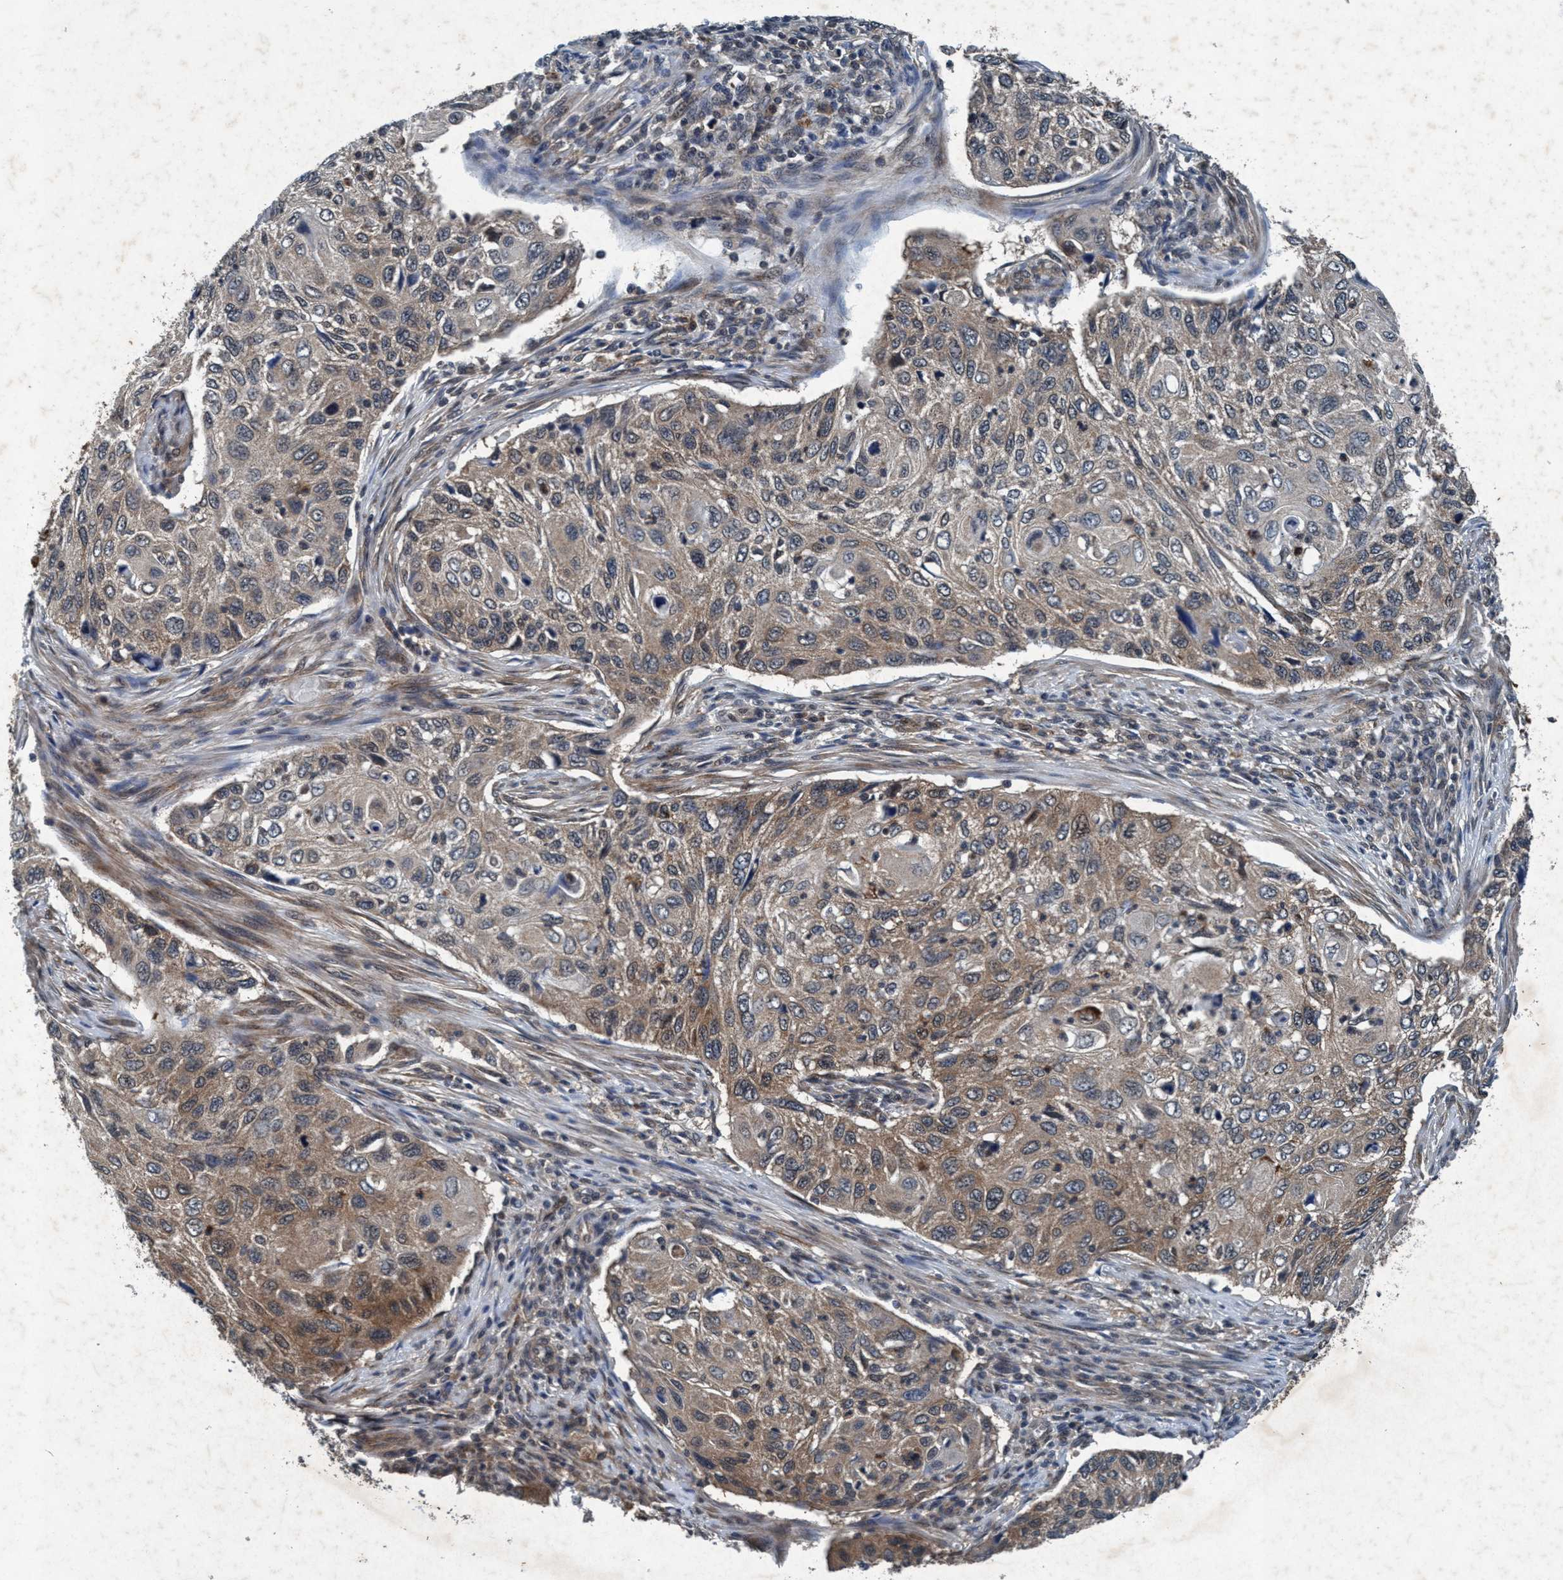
{"staining": {"intensity": "moderate", "quantity": ">75%", "location": "cytoplasmic/membranous"}, "tissue": "cervical cancer", "cell_type": "Tumor cells", "image_type": "cancer", "snomed": [{"axis": "morphology", "description": "Squamous cell carcinoma, NOS"}, {"axis": "topography", "description": "Cervix"}], "caption": "IHC staining of cervical cancer, which reveals medium levels of moderate cytoplasmic/membranous staining in approximately >75% of tumor cells indicating moderate cytoplasmic/membranous protein expression. The staining was performed using DAB (3,3'-diaminobenzidine) (brown) for protein detection and nuclei were counterstained in hematoxylin (blue).", "gene": "AKT1S1", "patient": {"sex": "female", "age": 70}}